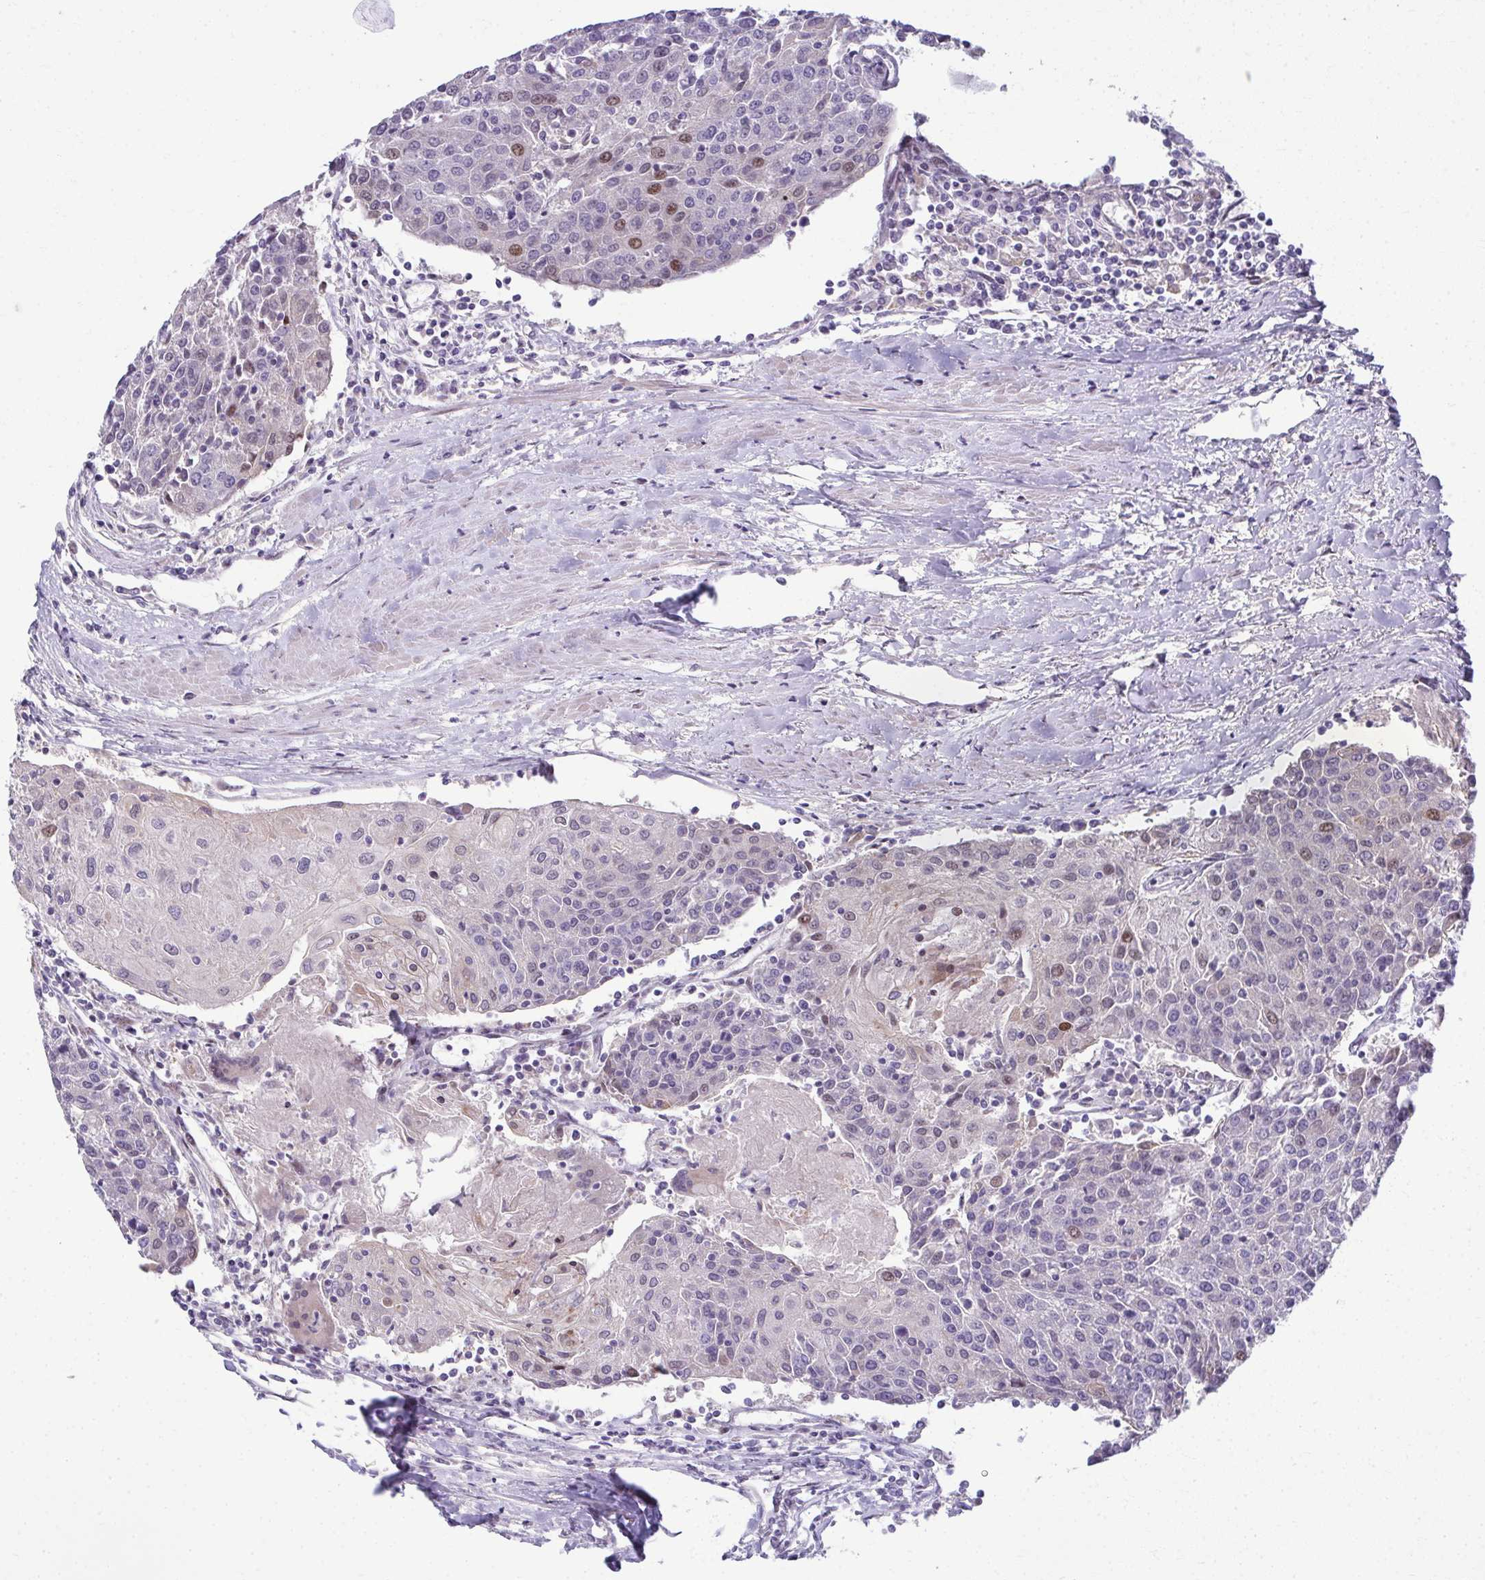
{"staining": {"intensity": "moderate", "quantity": "<25%", "location": "nuclear"}, "tissue": "urothelial cancer", "cell_type": "Tumor cells", "image_type": "cancer", "snomed": [{"axis": "morphology", "description": "Urothelial carcinoma, High grade"}, {"axis": "topography", "description": "Urinary bladder"}], "caption": "An immunohistochemistry (IHC) image of neoplastic tissue is shown. Protein staining in brown labels moderate nuclear positivity in high-grade urothelial carcinoma within tumor cells.", "gene": "ODF1", "patient": {"sex": "female", "age": 85}}